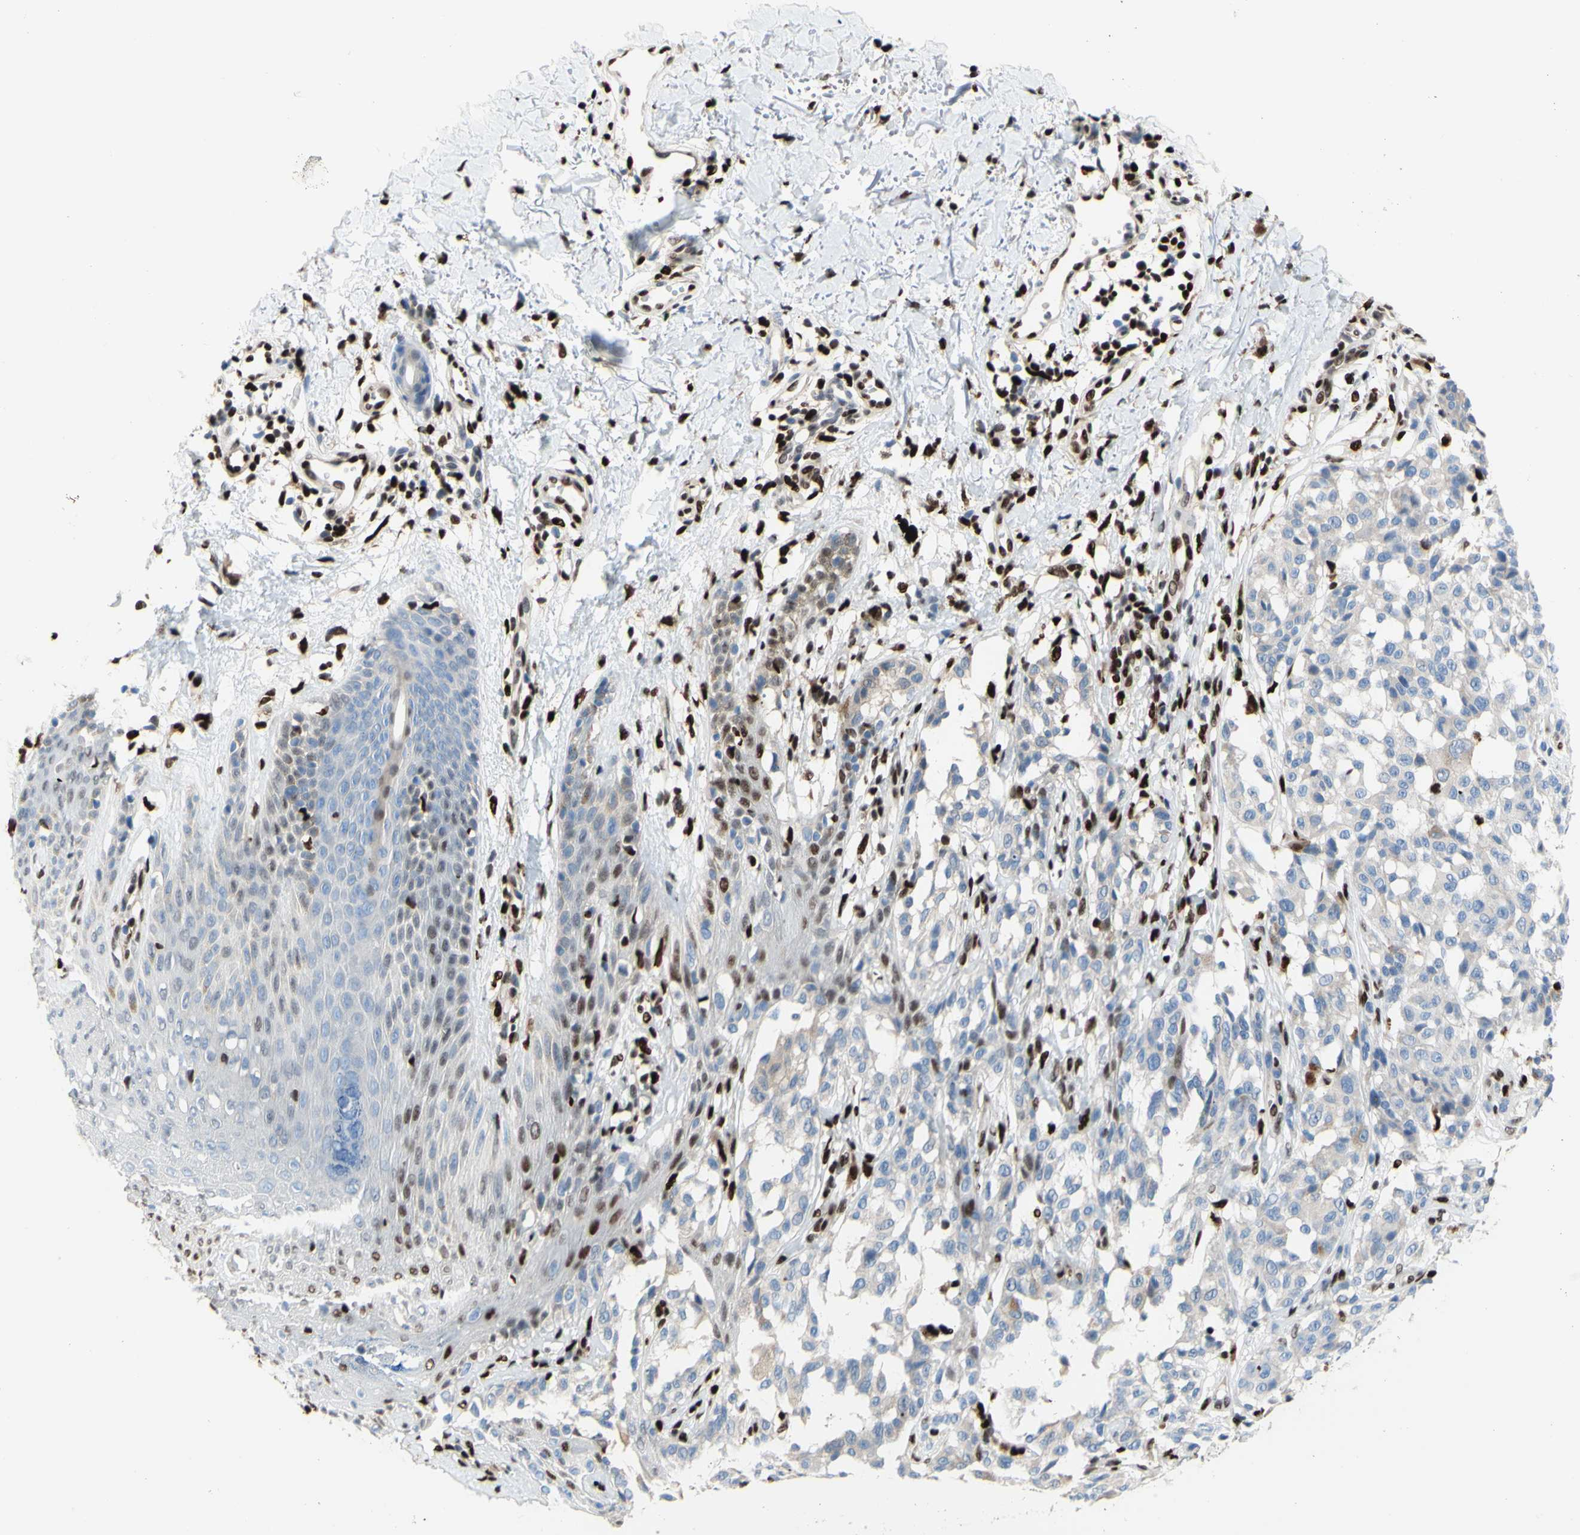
{"staining": {"intensity": "negative", "quantity": "none", "location": "none"}, "tissue": "melanoma", "cell_type": "Tumor cells", "image_type": "cancer", "snomed": [{"axis": "morphology", "description": "Malignant melanoma, NOS"}, {"axis": "topography", "description": "Skin"}], "caption": "Immunohistochemistry (IHC) micrograph of melanoma stained for a protein (brown), which demonstrates no staining in tumor cells.", "gene": "EED", "patient": {"sex": "female", "age": 46}}